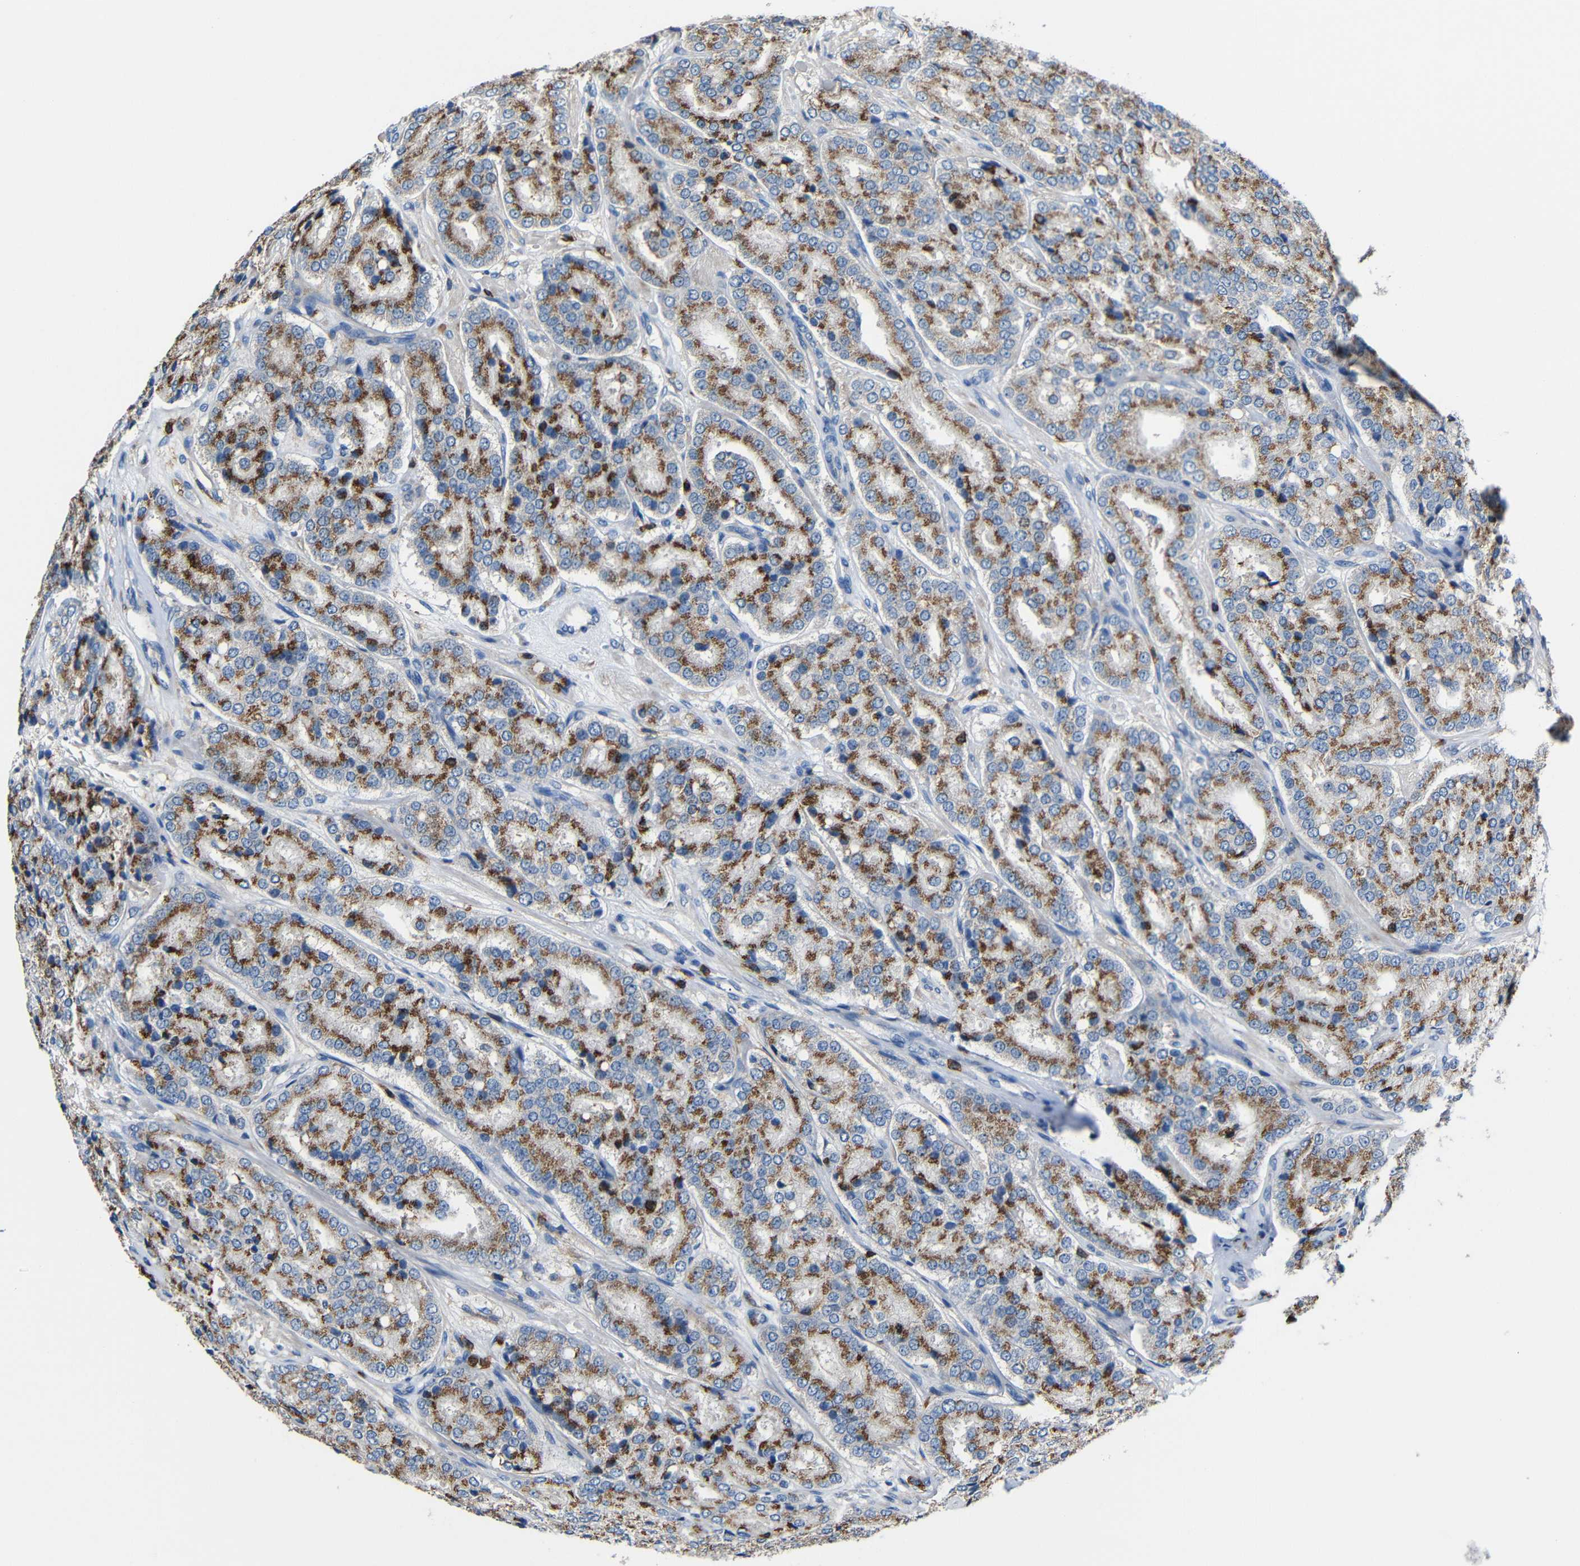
{"staining": {"intensity": "moderate", "quantity": ">75%", "location": "cytoplasmic/membranous"}, "tissue": "prostate cancer", "cell_type": "Tumor cells", "image_type": "cancer", "snomed": [{"axis": "morphology", "description": "Adenocarcinoma, High grade"}, {"axis": "topography", "description": "Prostate"}], "caption": "Immunohistochemistry (IHC) of human prostate cancer shows medium levels of moderate cytoplasmic/membranous expression in approximately >75% of tumor cells.", "gene": "P2RY12", "patient": {"sex": "male", "age": 65}}